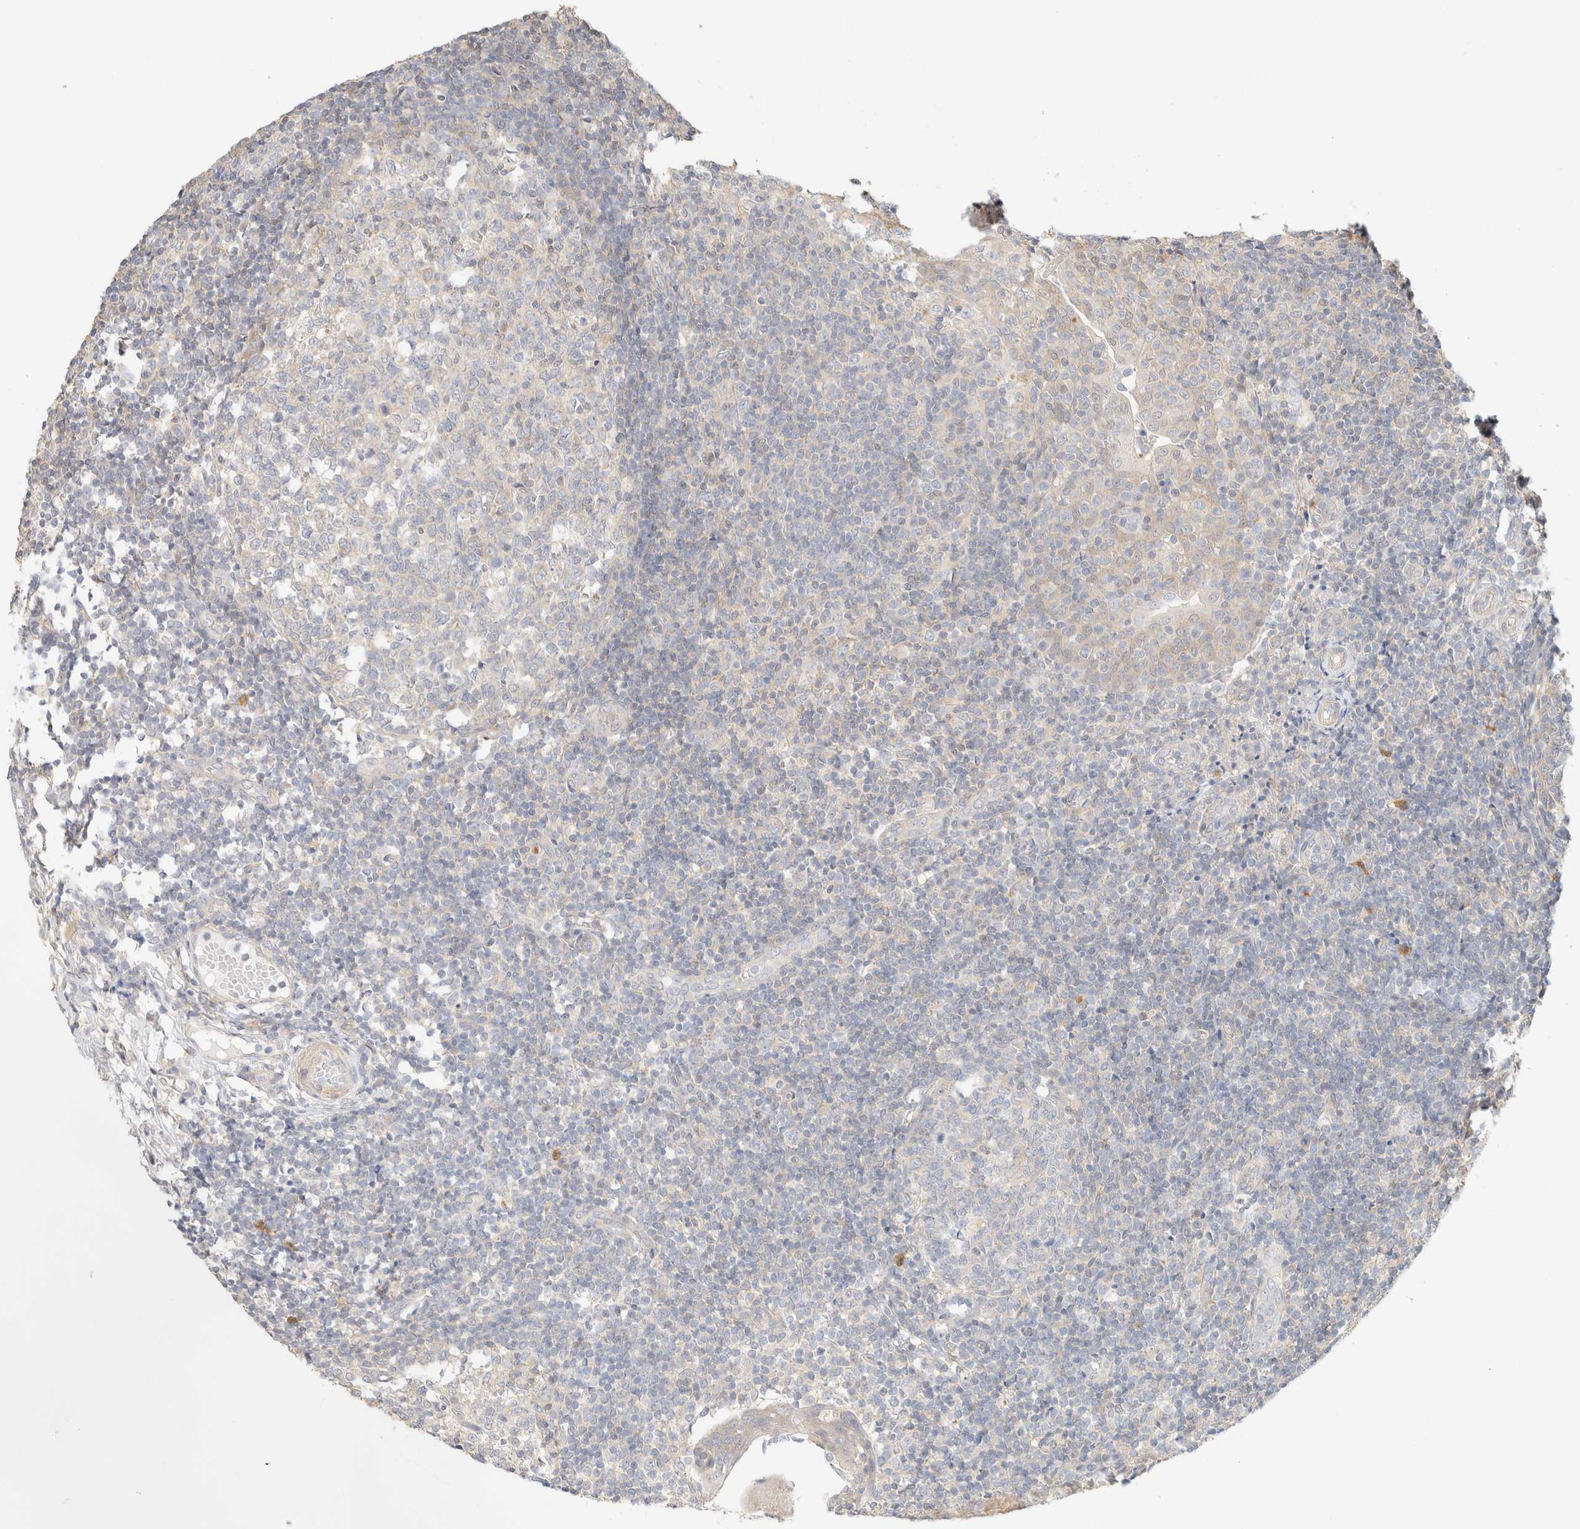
{"staining": {"intensity": "weak", "quantity": "<25%", "location": "cytoplasmic/membranous"}, "tissue": "tonsil", "cell_type": "Germinal center cells", "image_type": "normal", "snomed": [{"axis": "morphology", "description": "Normal tissue, NOS"}, {"axis": "topography", "description": "Tonsil"}], "caption": "DAB (3,3'-diaminobenzidine) immunohistochemical staining of unremarkable human tonsil shows no significant positivity in germinal center cells. The staining is performed using DAB brown chromogen with nuclei counter-stained in using hematoxylin.", "gene": "GPI", "patient": {"sex": "female", "age": 19}}